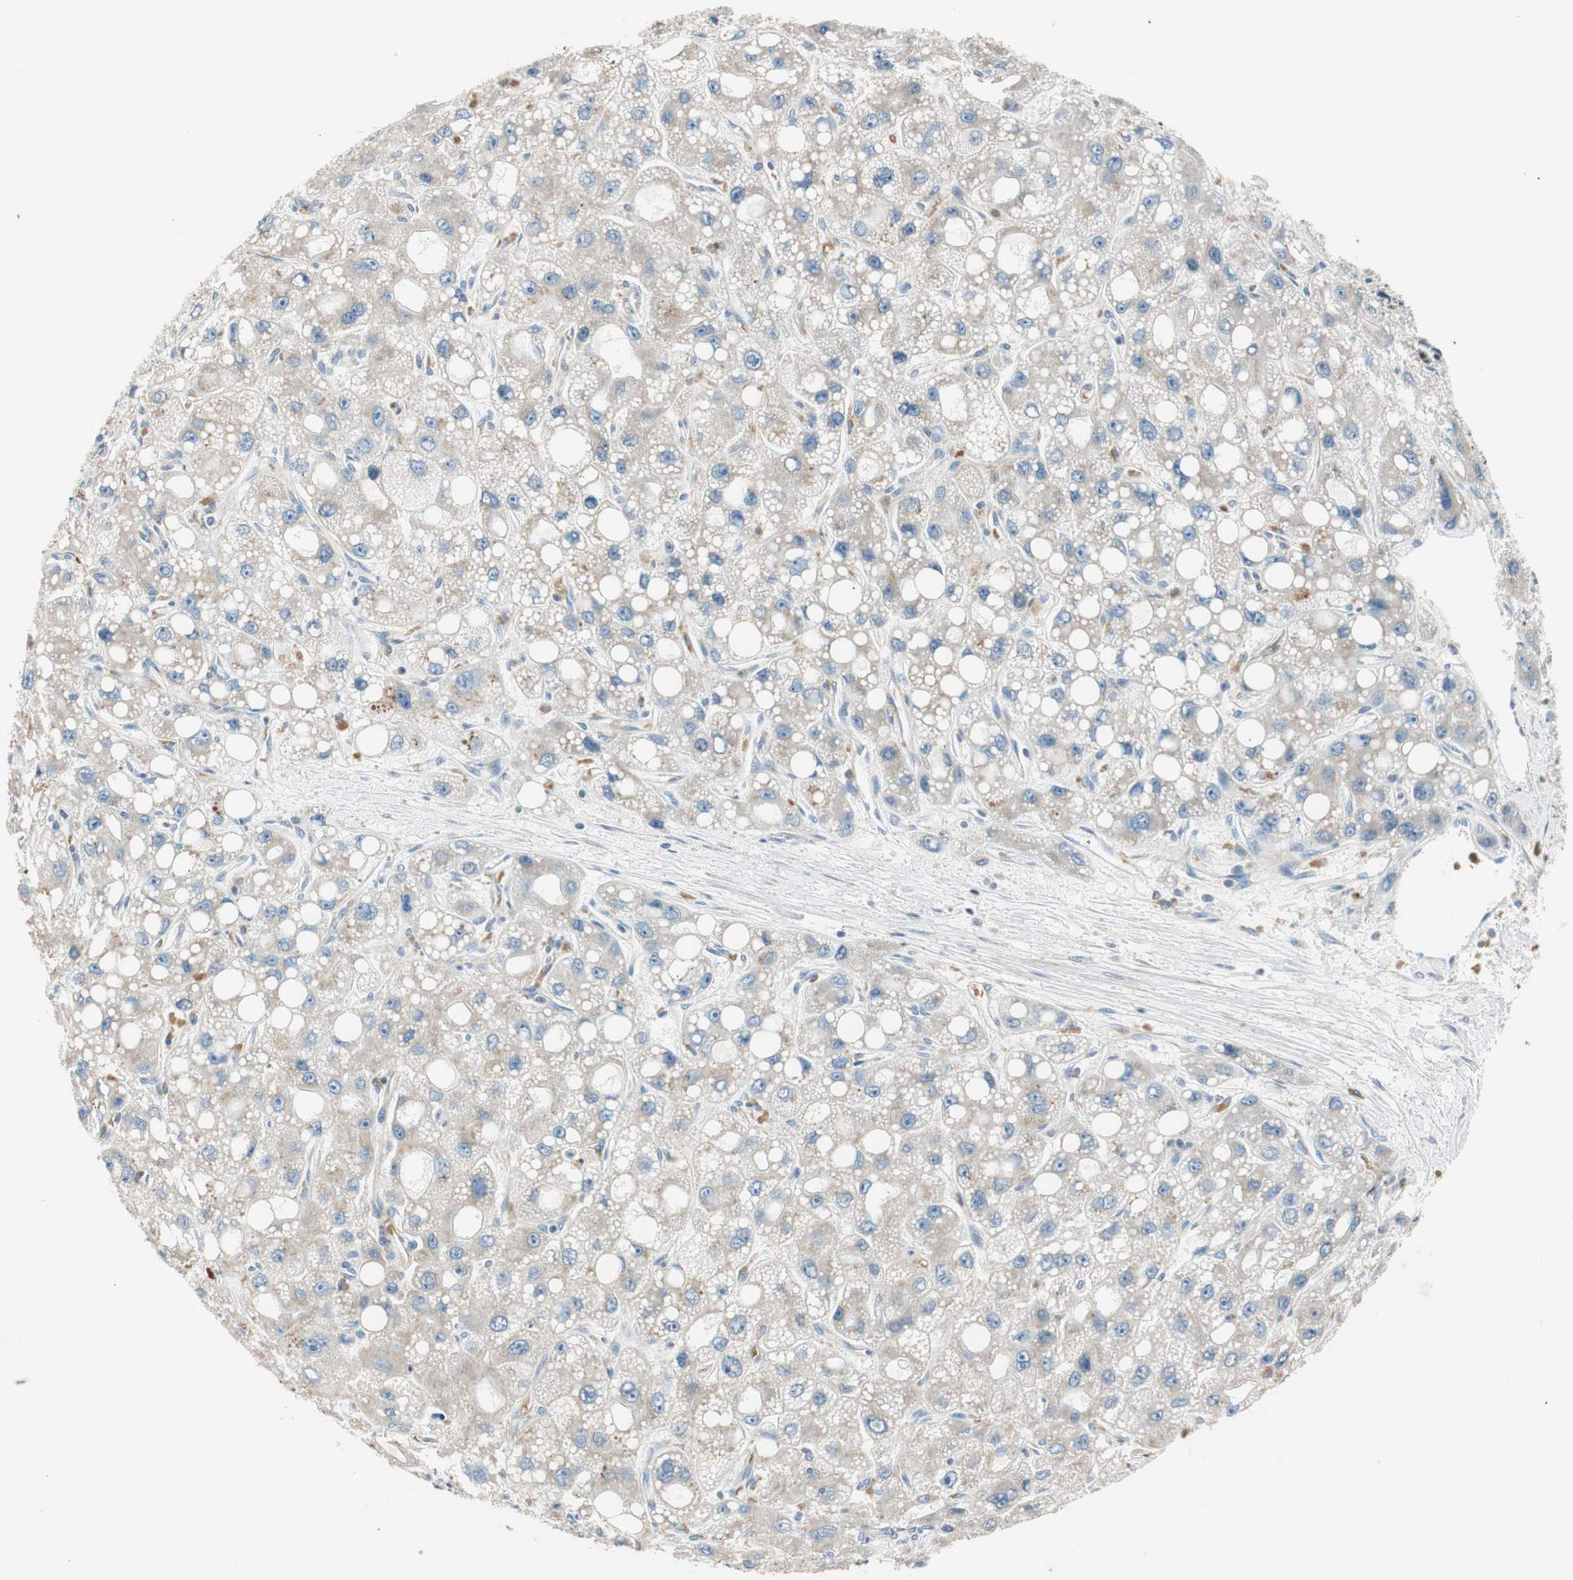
{"staining": {"intensity": "weak", "quantity": ">75%", "location": "cytoplasmic/membranous"}, "tissue": "liver cancer", "cell_type": "Tumor cells", "image_type": "cancer", "snomed": [{"axis": "morphology", "description": "Carcinoma, Hepatocellular, NOS"}, {"axis": "topography", "description": "Liver"}], "caption": "This image reveals liver cancer (hepatocellular carcinoma) stained with IHC to label a protein in brown. The cytoplasmic/membranous of tumor cells show weak positivity for the protein. Nuclei are counter-stained blue.", "gene": "RORB", "patient": {"sex": "male", "age": 55}}